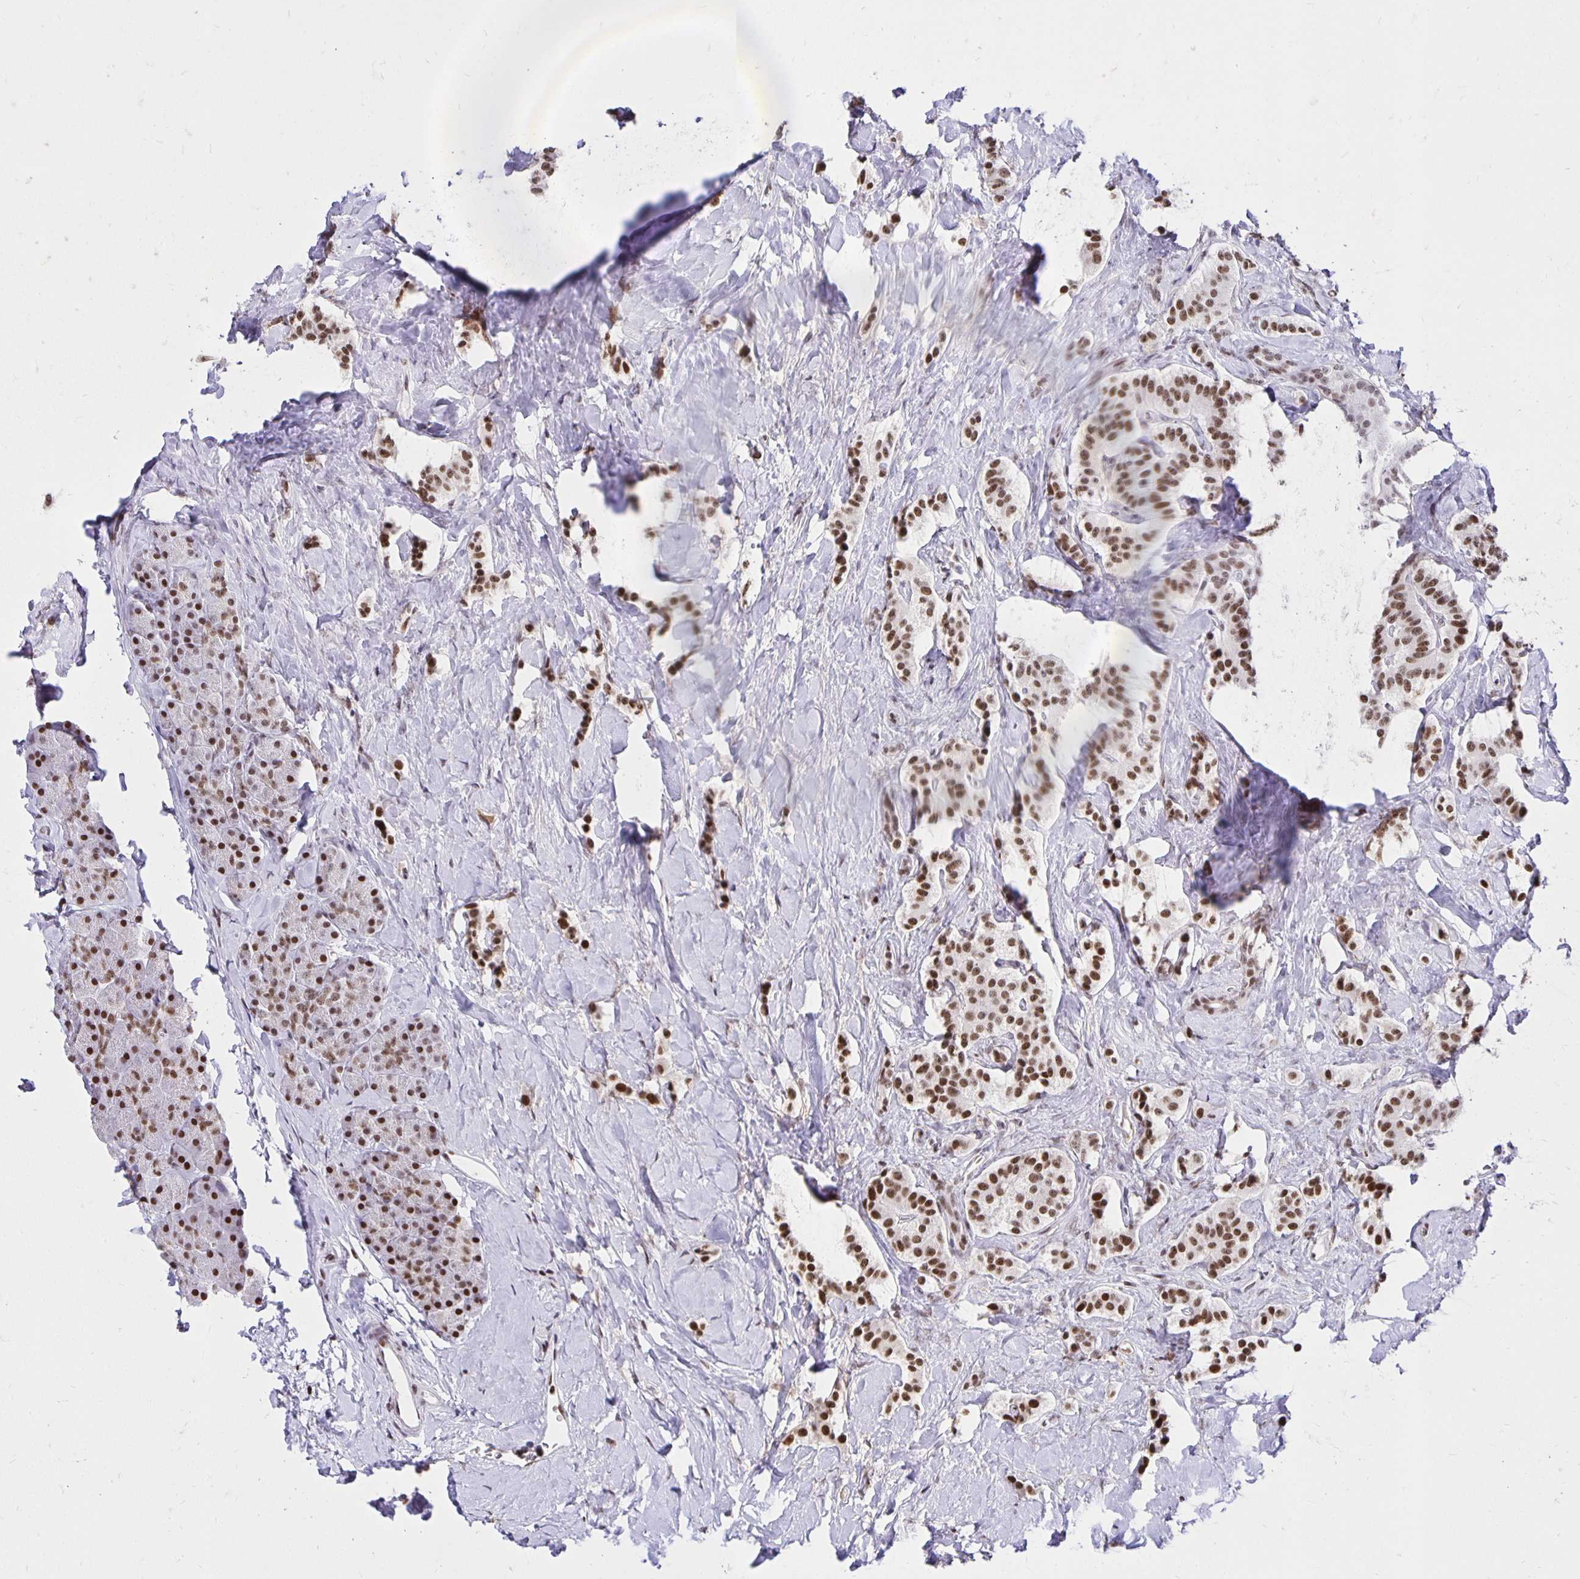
{"staining": {"intensity": "strong", "quantity": ">75%", "location": "nuclear"}, "tissue": "carcinoid", "cell_type": "Tumor cells", "image_type": "cancer", "snomed": [{"axis": "morphology", "description": "Normal tissue, NOS"}, {"axis": "morphology", "description": "Carcinoid, malignant, NOS"}, {"axis": "topography", "description": "Pancreas"}], "caption": "Brown immunohistochemical staining in carcinoid reveals strong nuclear staining in about >75% of tumor cells.", "gene": "ZNF579", "patient": {"sex": "male", "age": 36}}